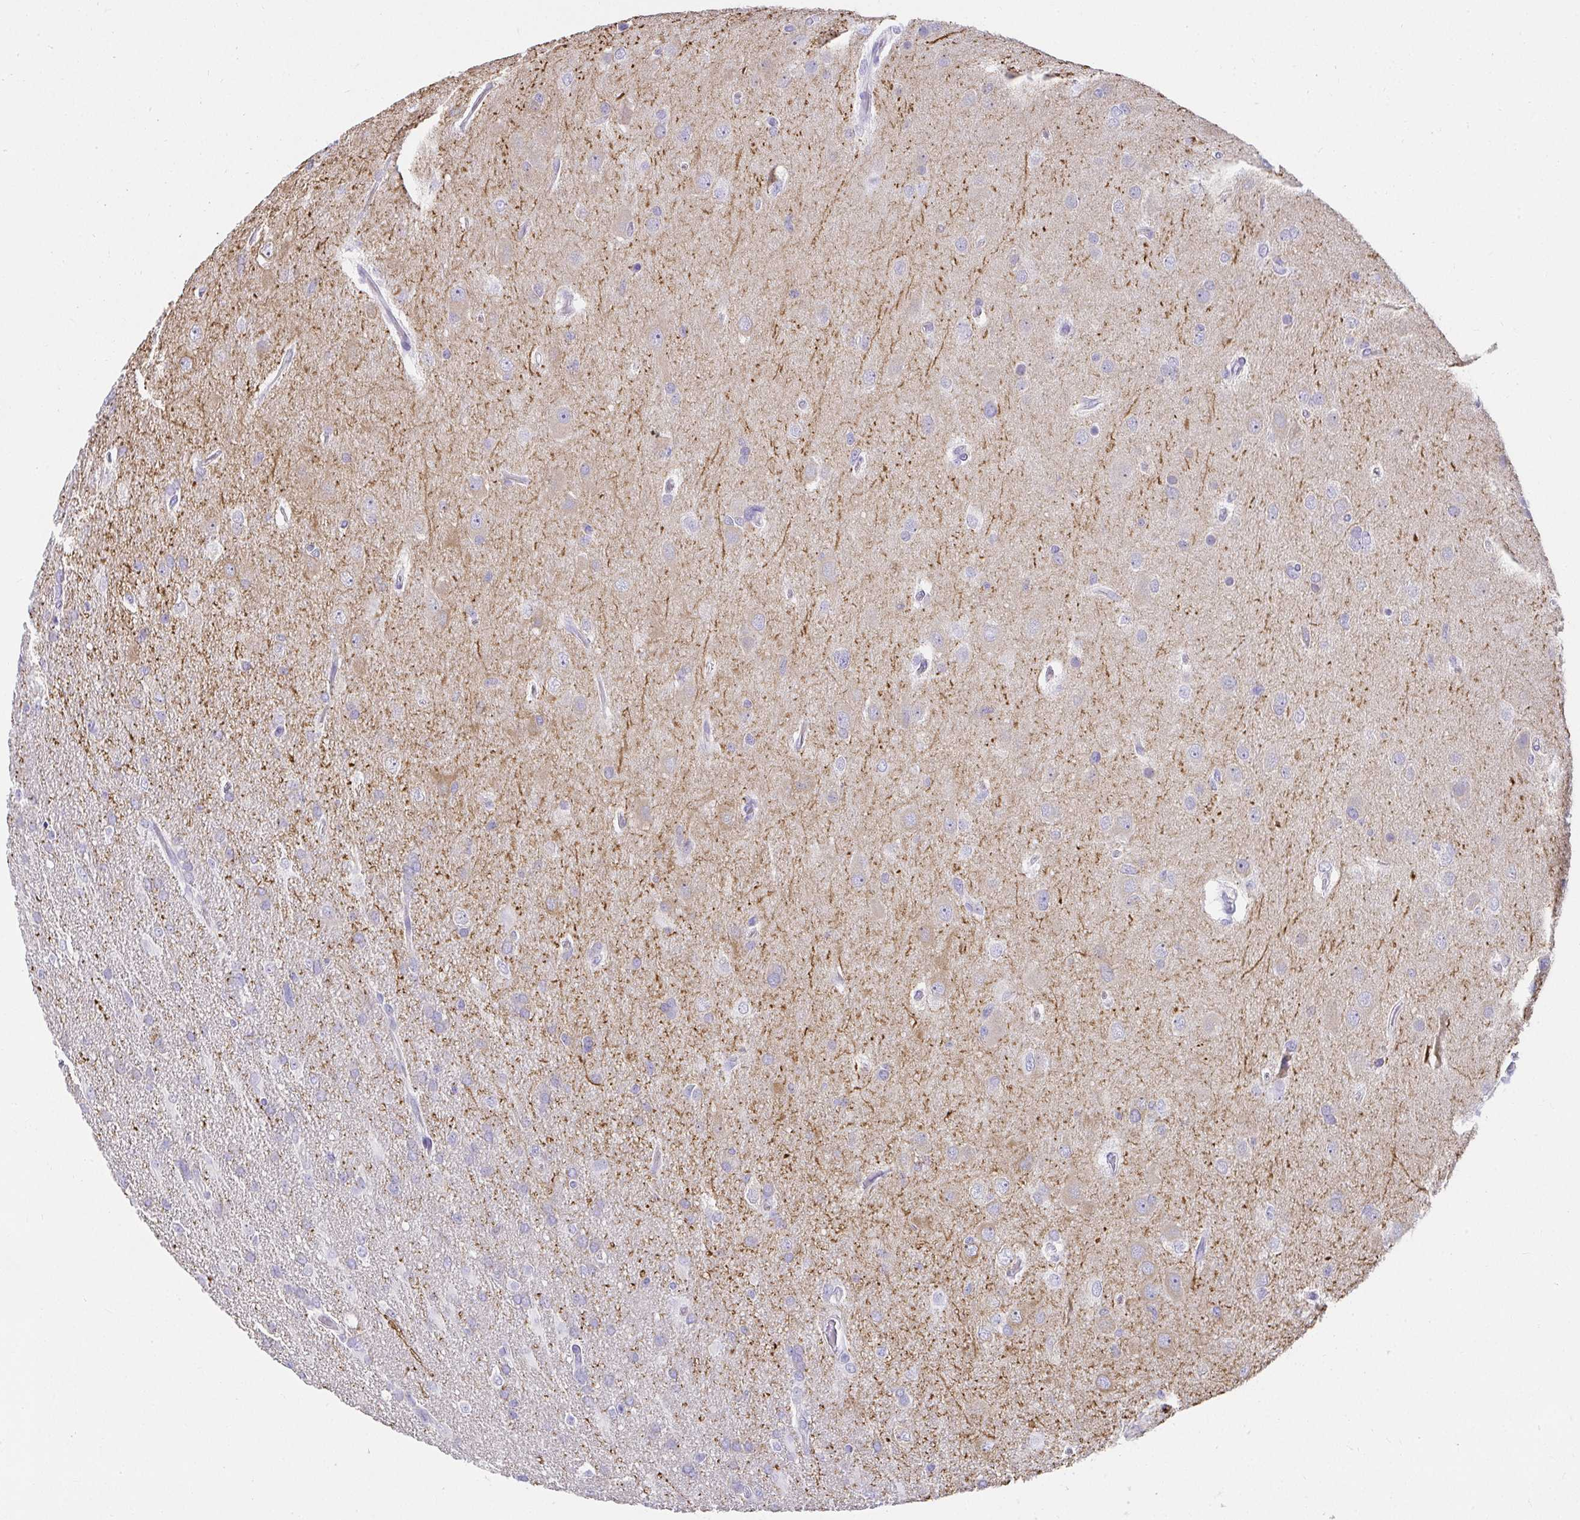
{"staining": {"intensity": "negative", "quantity": "none", "location": "none"}, "tissue": "glioma", "cell_type": "Tumor cells", "image_type": "cancer", "snomed": [{"axis": "morphology", "description": "Glioma, malignant, High grade"}, {"axis": "topography", "description": "Brain"}], "caption": "Immunohistochemistry (IHC) of glioma exhibits no positivity in tumor cells.", "gene": "VGLL1", "patient": {"sex": "male", "age": 53}}